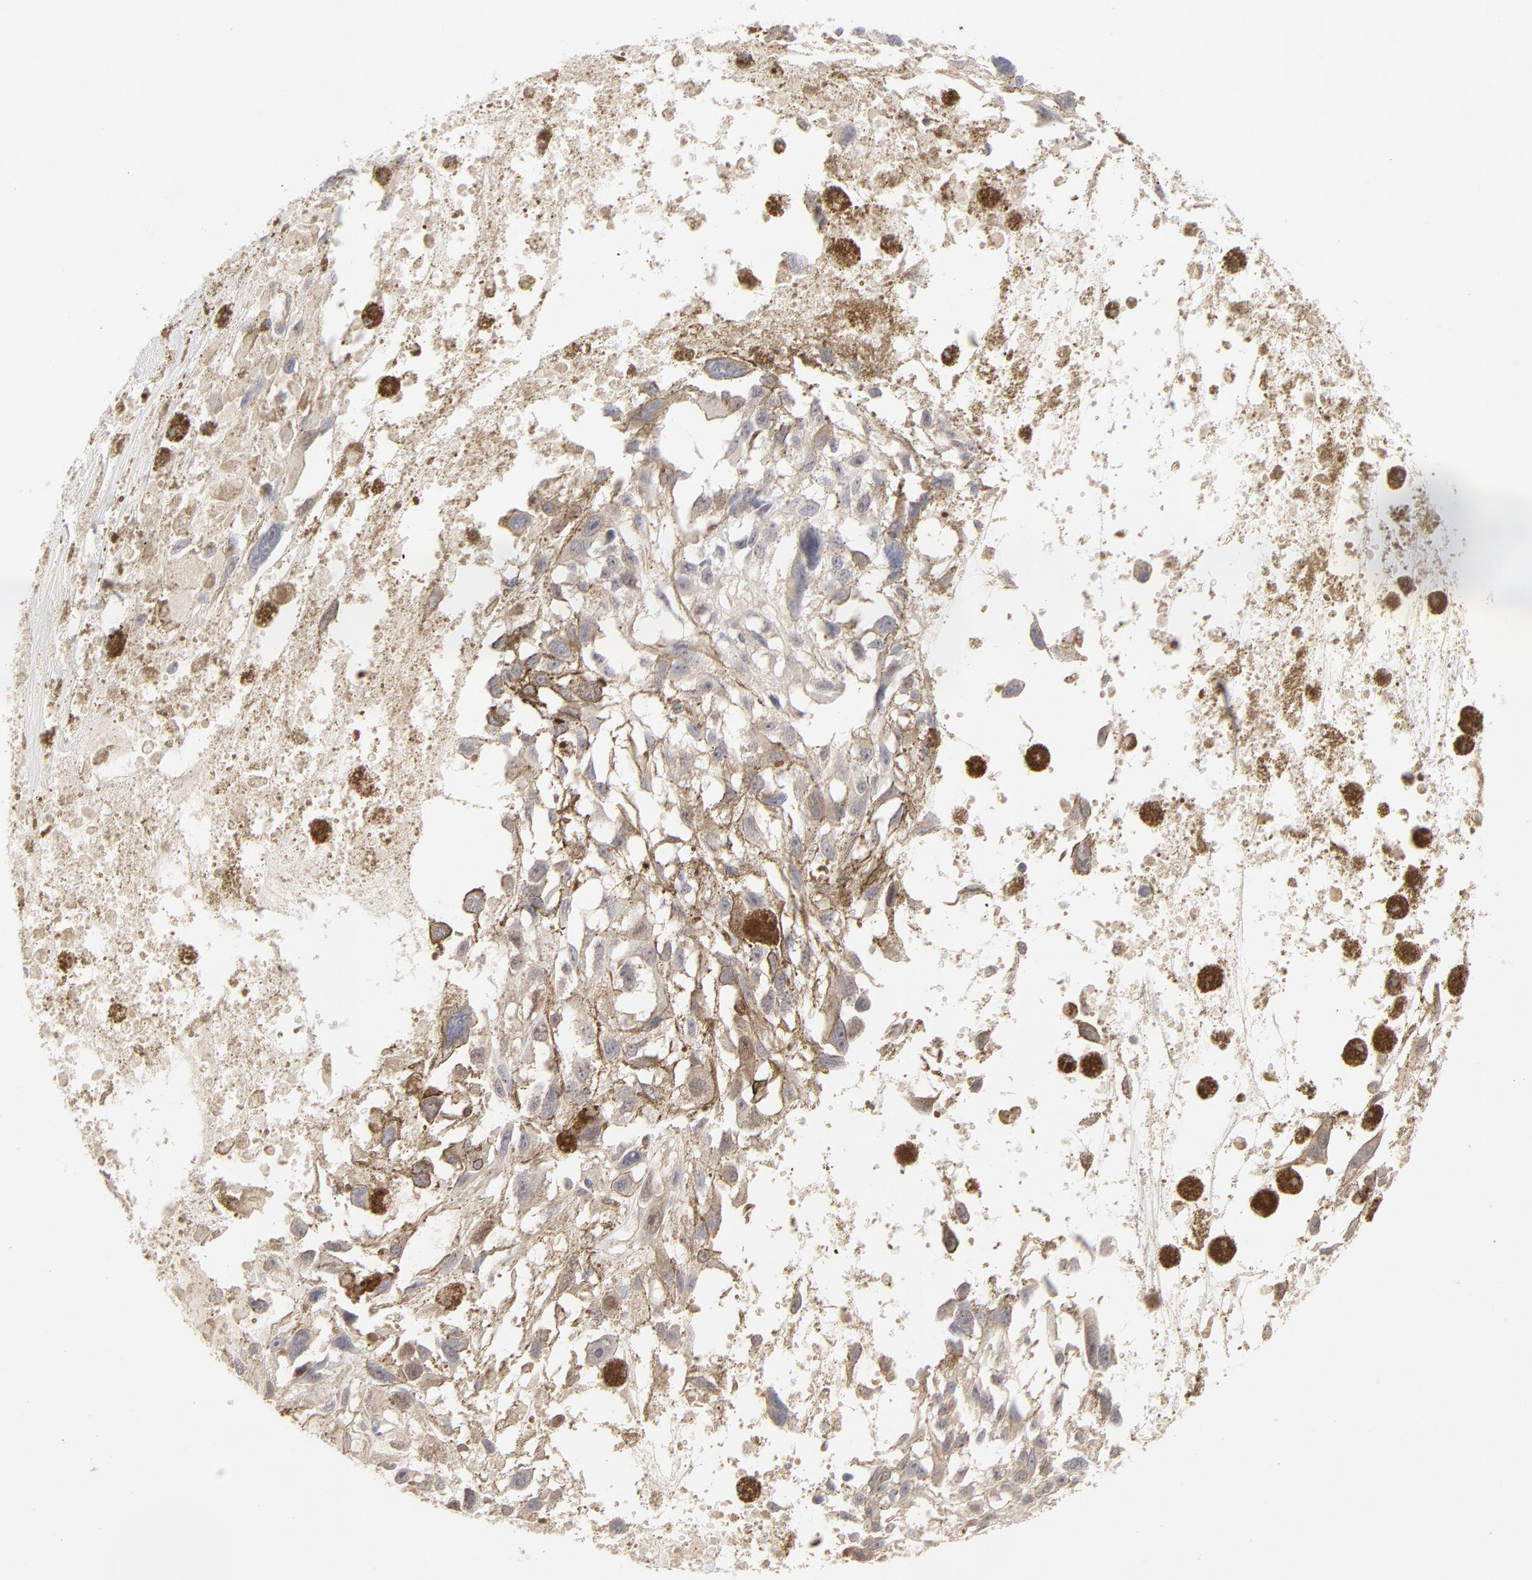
{"staining": {"intensity": "negative", "quantity": "none", "location": "none"}, "tissue": "melanoma", "cell_type": "Tumor cells", "image_type": "cancer", "snomed": [{"axis": "morphology", "description": "Malignant melanoma, Metastatic site"}, {"axis": "topography", "description": "Lymph node"}], "caption": "Tumor cells show no significant expression in melanoma.", "gene": "CDK6", "patient": {"sex": "male", "age": 59}}